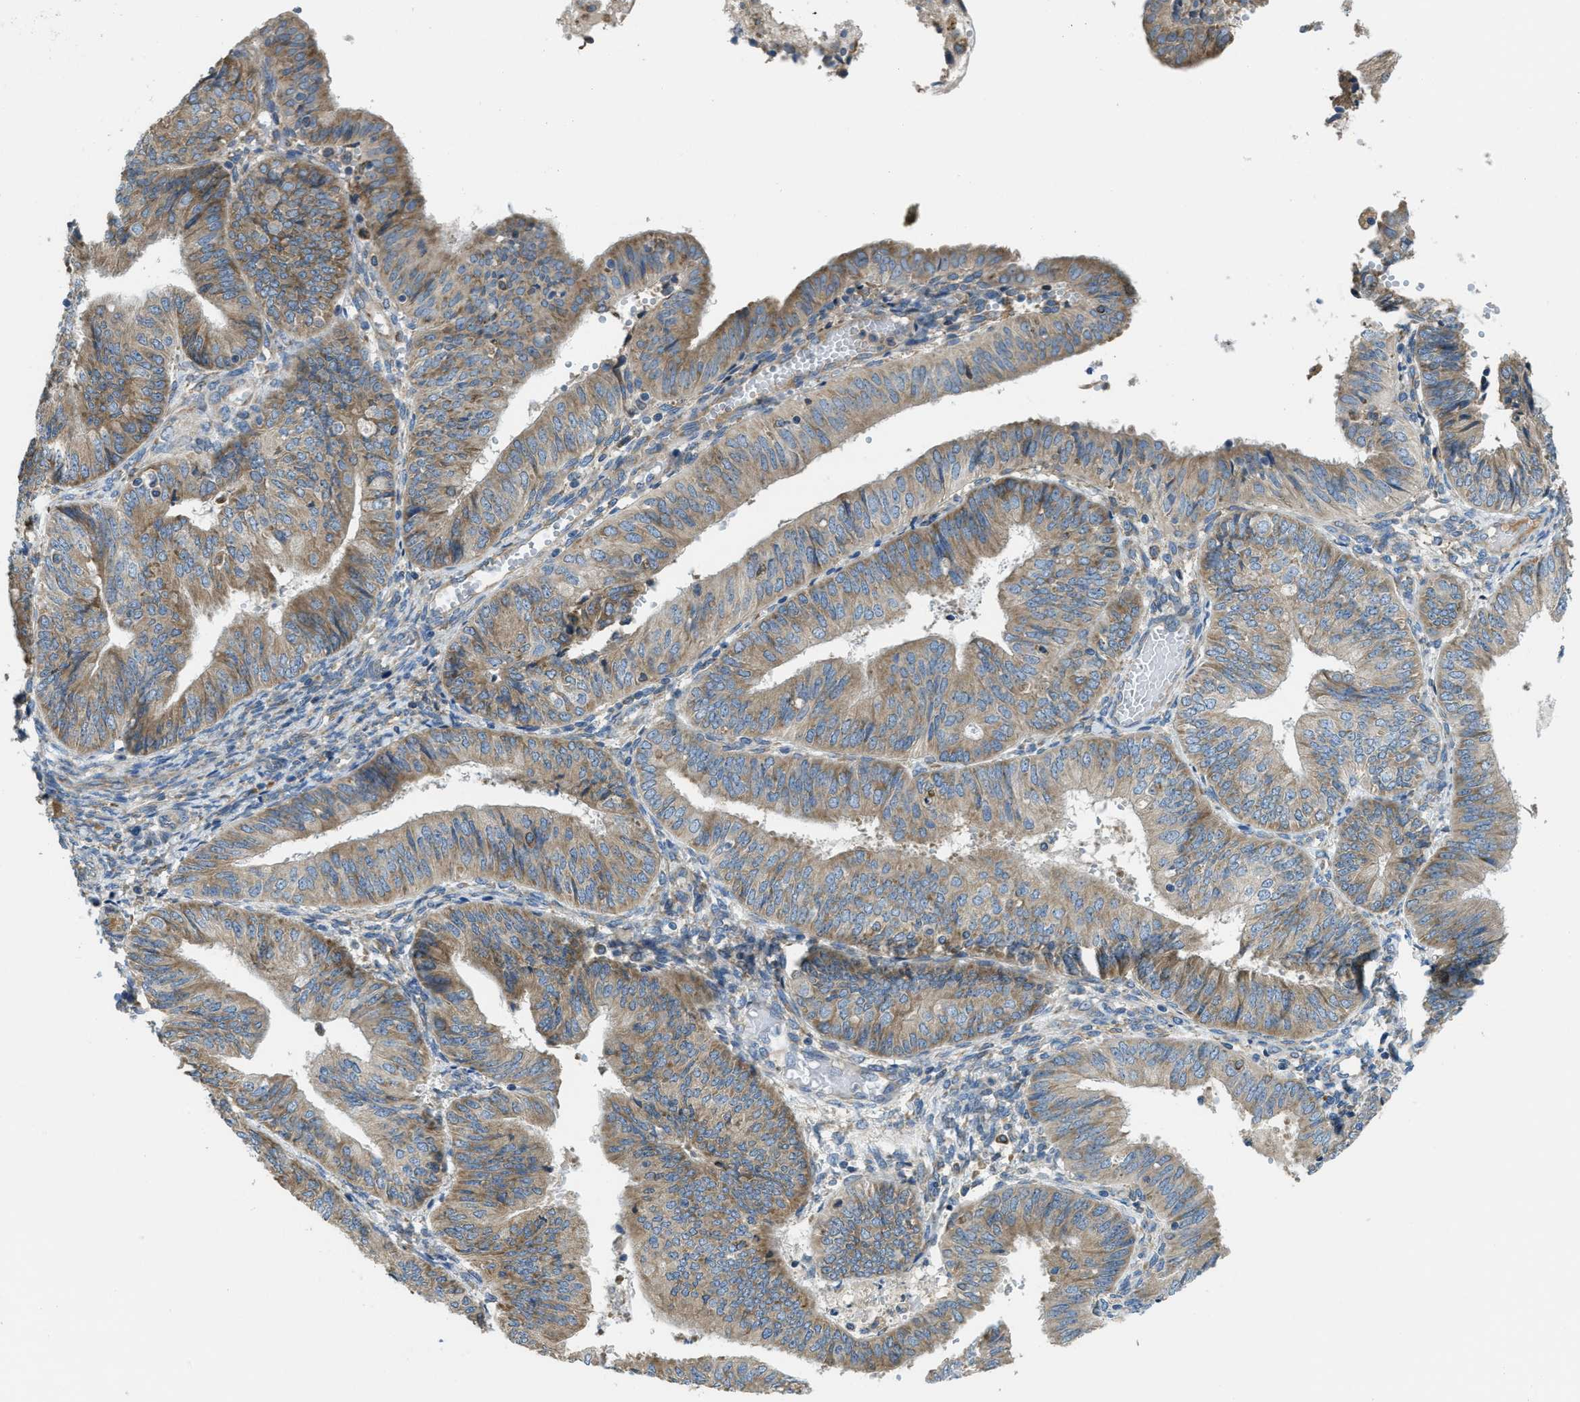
{"staining": {"intensity": "moderate", "quantity": "25%-75%", "location": "cytoplasmic/membranous"}, "tissue": "endometrial cancer", "cell_type": "Tumor cells", "image_type": "cancer", "snomed": [{"axis": "morphology", "description": "Adenocarcinoma, NOS"}, {"axis": "topography", "description": "Endometrium"}], "caption": "Immunohistochemical staining of human endometrial cancer shows moderate cytoplasmic/membranous protein expression in approximately 25%-75% of tumor cells.", "gene": "SSR1", "patient": {"sex": "female", "age": 58}}